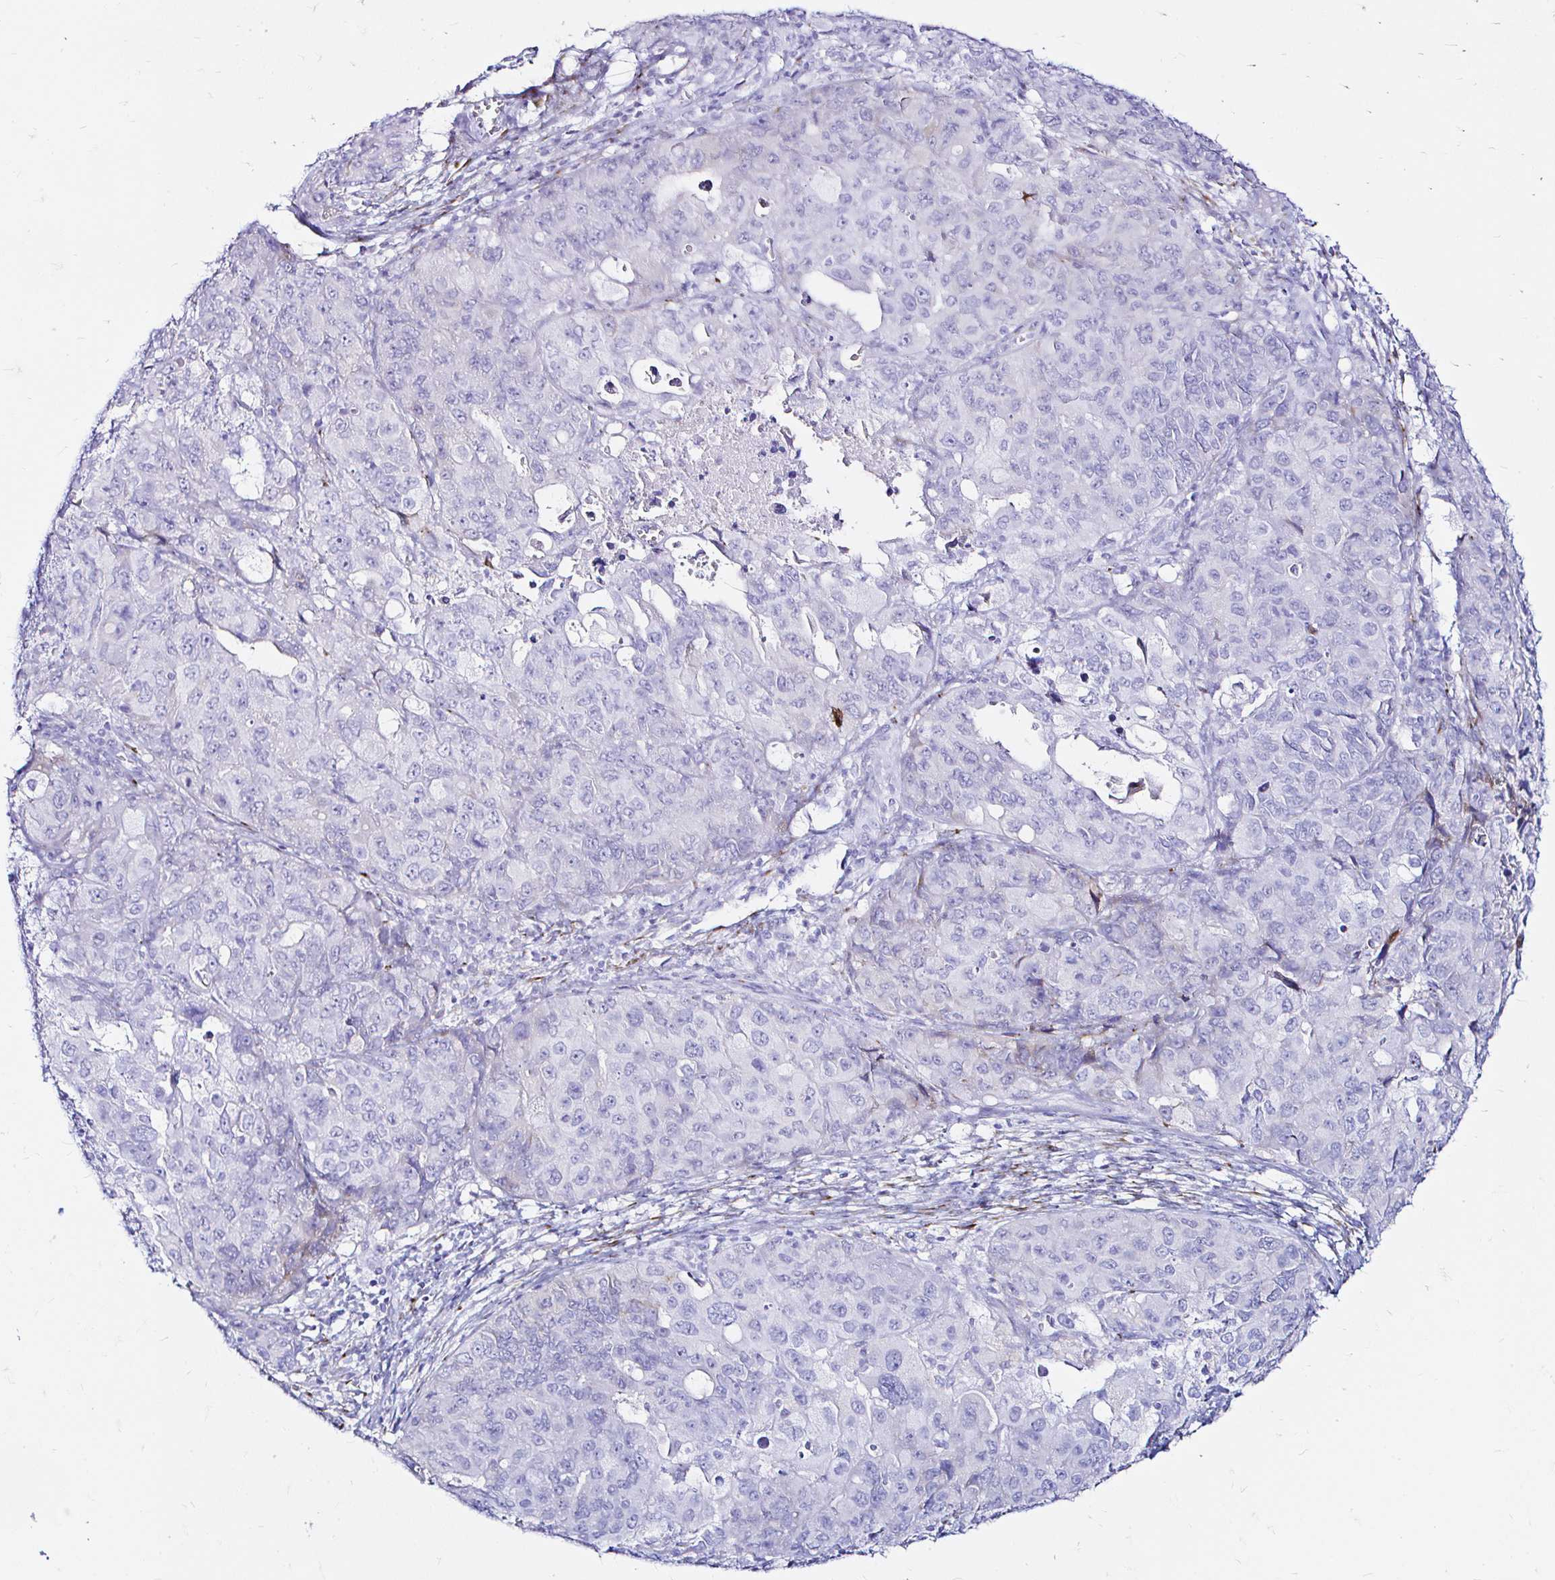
{"staining": {"intensity": "negative", "quantity": "none", "location": "none"}, "tissue": "endometrial cancer", "cell_type": "Tumor cells", "image_type": "cancer", "snomed": [{"axis": "morphology", "description": "Adenocarcinoma, NOS"}, {"axis": "topography", "description": "Uterus"}], "caption": "The immunohistochemistry (IHC) histopathology image has no significant staining in tumor cells of adenocarcinoma (endometrial) tissue. The staining was performed using DAB to visualize the protein expression in brown, while the nuclei were stained in blue with hematoxylin (Magnification: 20x).", "gene": "ZNF432", "patient": {"sex": "female", "age": 79}}